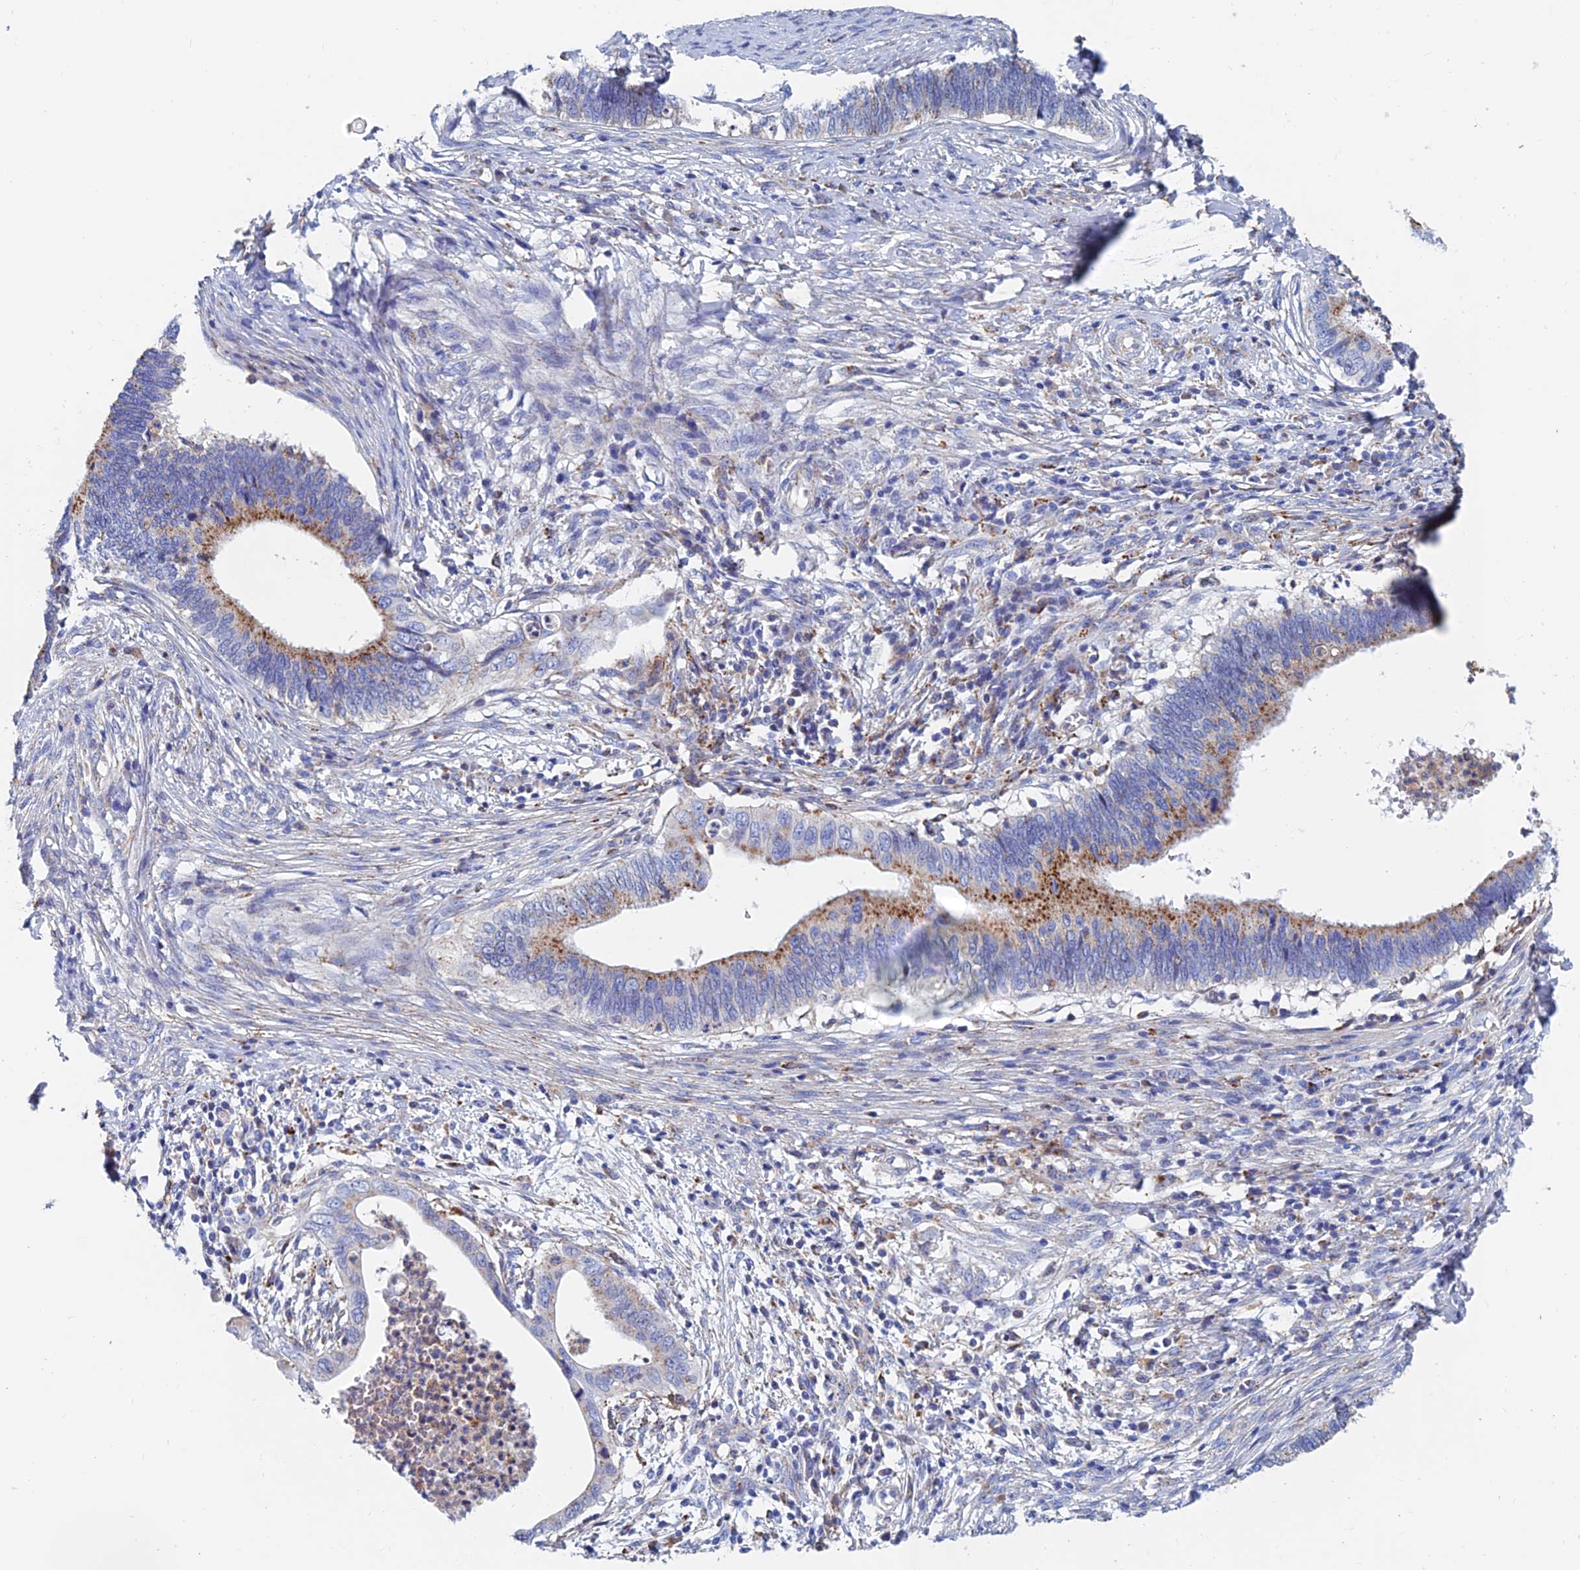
{"staining": {"intensity": "strong", "quantity": "25%-75%", "location": "cytoplasmic/membranous"}, "tissue": "cervical cancer", "cell_type": "Tumor cells", "image_type": "cancer", "snomed": [{"axis": "morphology", "description": "Adenocarcinoma, NOS"}, {"axis": "topography", "description": "Cervix"}], "caption": "The immunohistochemical stain shows strong cytoplasmic/membranous positivity in tumor cells of cervical adenocarcinoma tissue.", "gene": "SPNS1", "patient": {"sex": "female", "age": 42}}